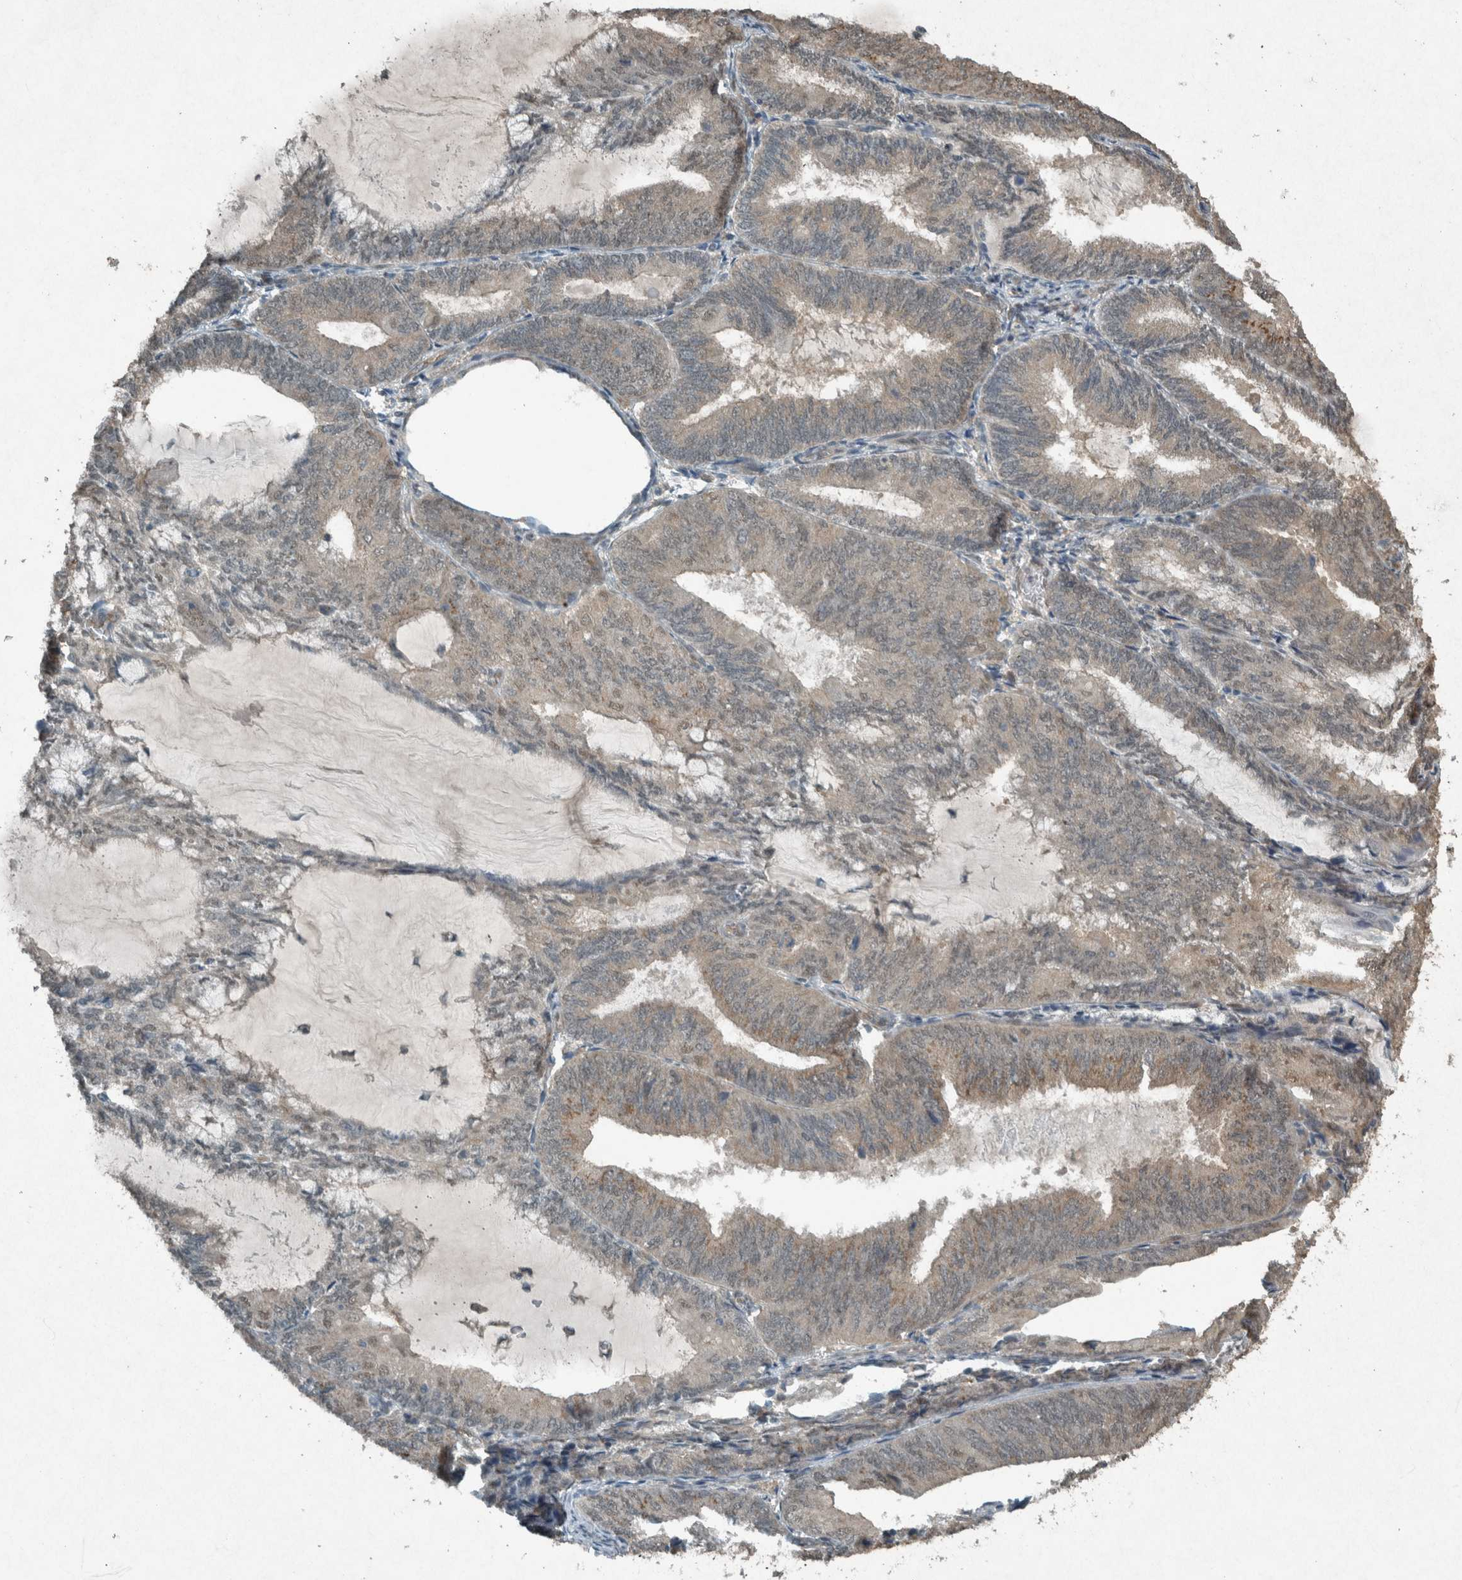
{"staining": {"intensity": "weak", "quantity": "25%-75%", "location": "cytoplasmic/membranous,nuclear"}, "tissue": "endometrial cancer", "cell_type": "Tumor cells", "image_type": "cancer", "snomed": [{"axis": "morphology", "description": "Adenocarcinoma, NOS"}, {"axis": "topography", "description": "Endometrium"}], "caption": "IHC staining of endometrial cancer (adenocarcinoma), which demonstrates low levels of weak cytoplasmic/membranous and nuclear expression in approximately 25%-75% of tumor cells indicating weak cytoplasmic/membranous and nuclear protein staining. The staining was performed using DAB (brown) for protein detection and nuclei were counterstained in hematoxylin (blue).", "gene": "ARHGEF12", "patient": {"sex": "female", "age": 81}}